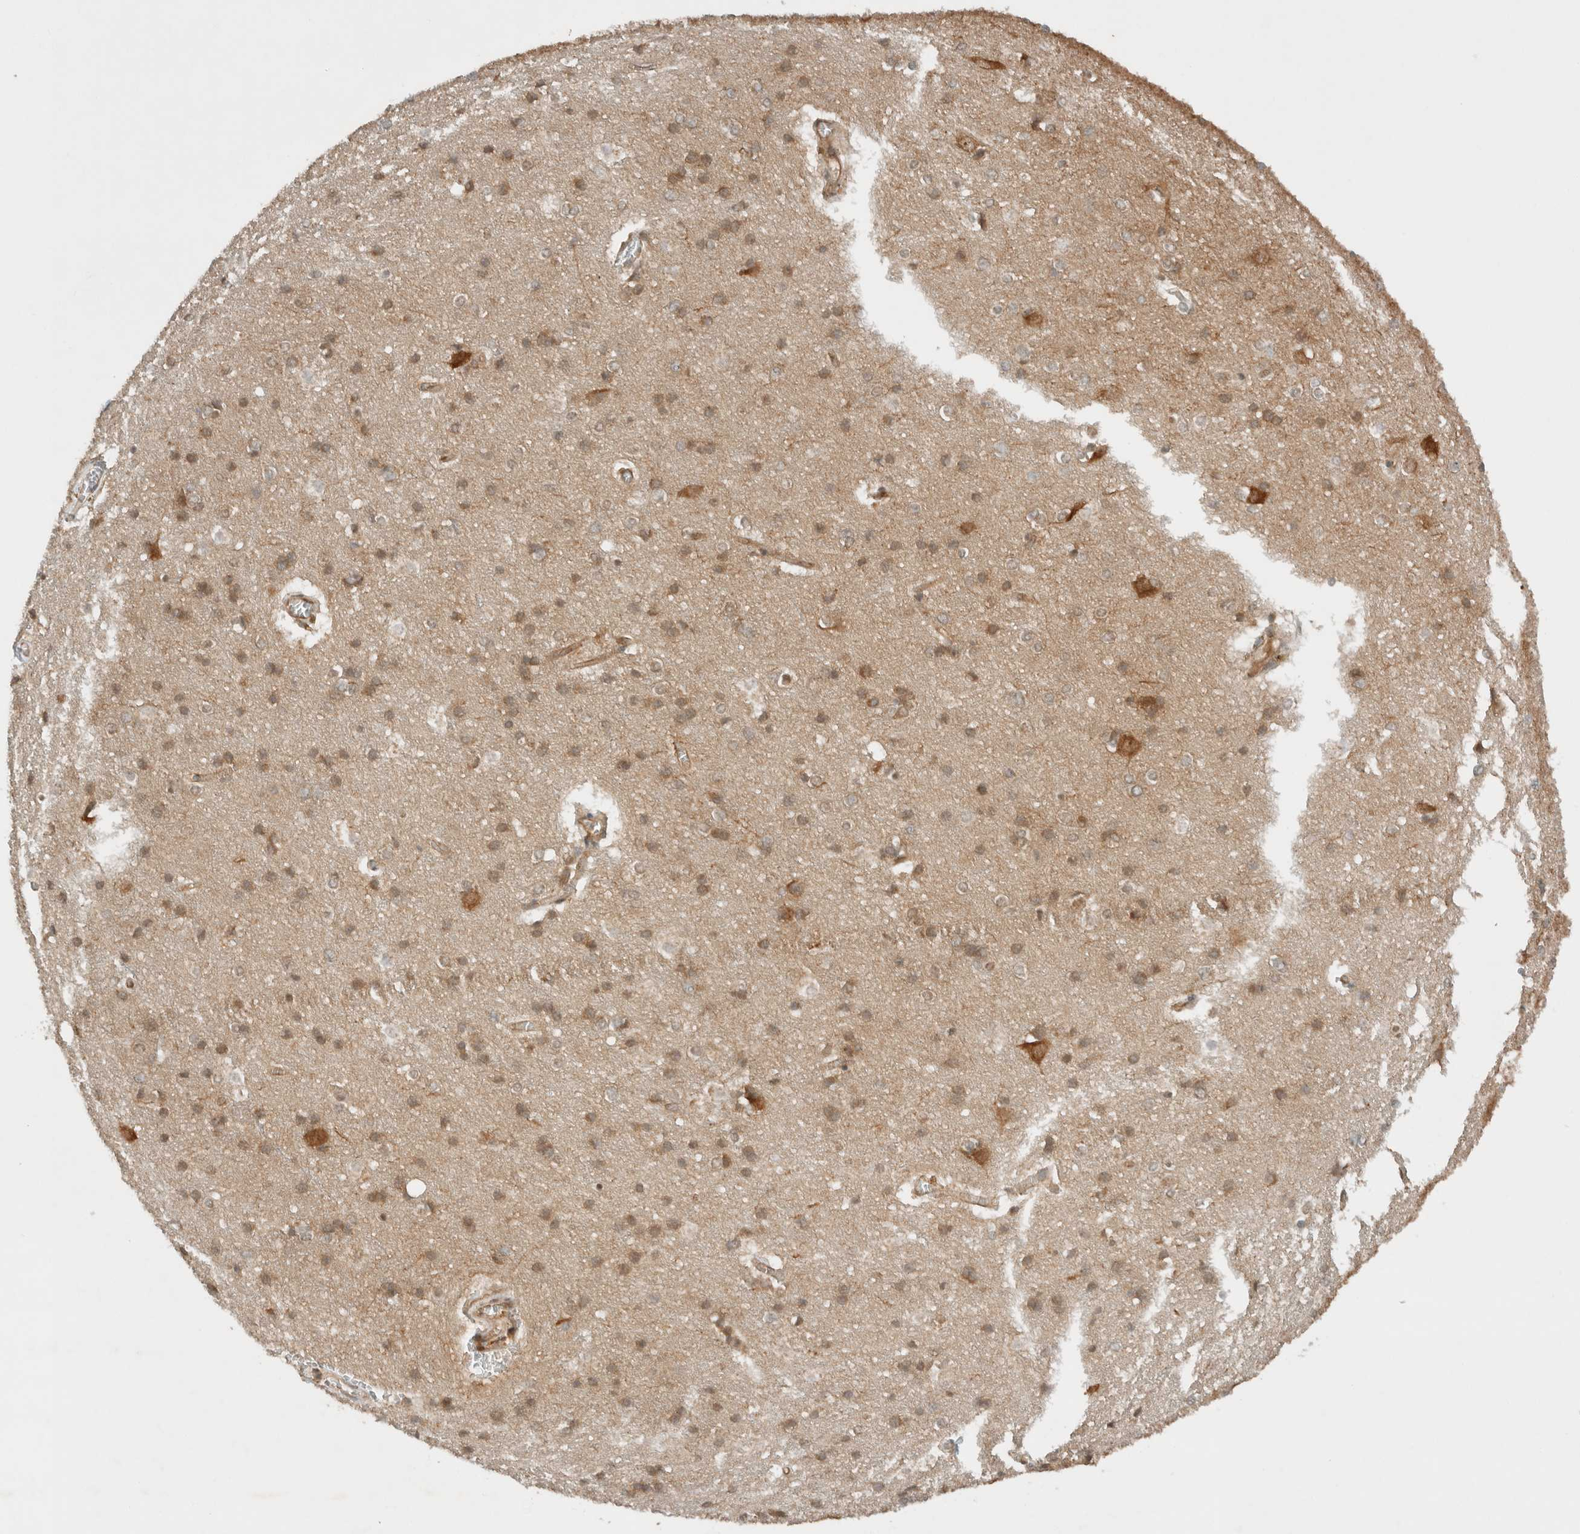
{"staining": {"intensity": "moderate", "quantity": ">75%", "location": "cytoplasmic/membranous"}, "tissue": "cerebral cortex", "cell_type": "Endothelial cells", "image_type": "normal", "snomed": [{"axis": "morphology", "description": "Normal tissue, NOS"}, {"axis": "topography", "description": "Cerebral cortex"}], "caption": "Immunohistochemistry (IHC) (DAB (3,3'-diaminobenzidine)) staining of normal cerebral cortex exhibits moderate cytoplasmic/membranous protein expression in approximately >75% of endothelial cells. Immunohistochemistry (IHC) stains the protein in brown and the nuclei are stained blue.", "gene": "ARFGEF2", "patient": {"sex": "male", "age": 54}}